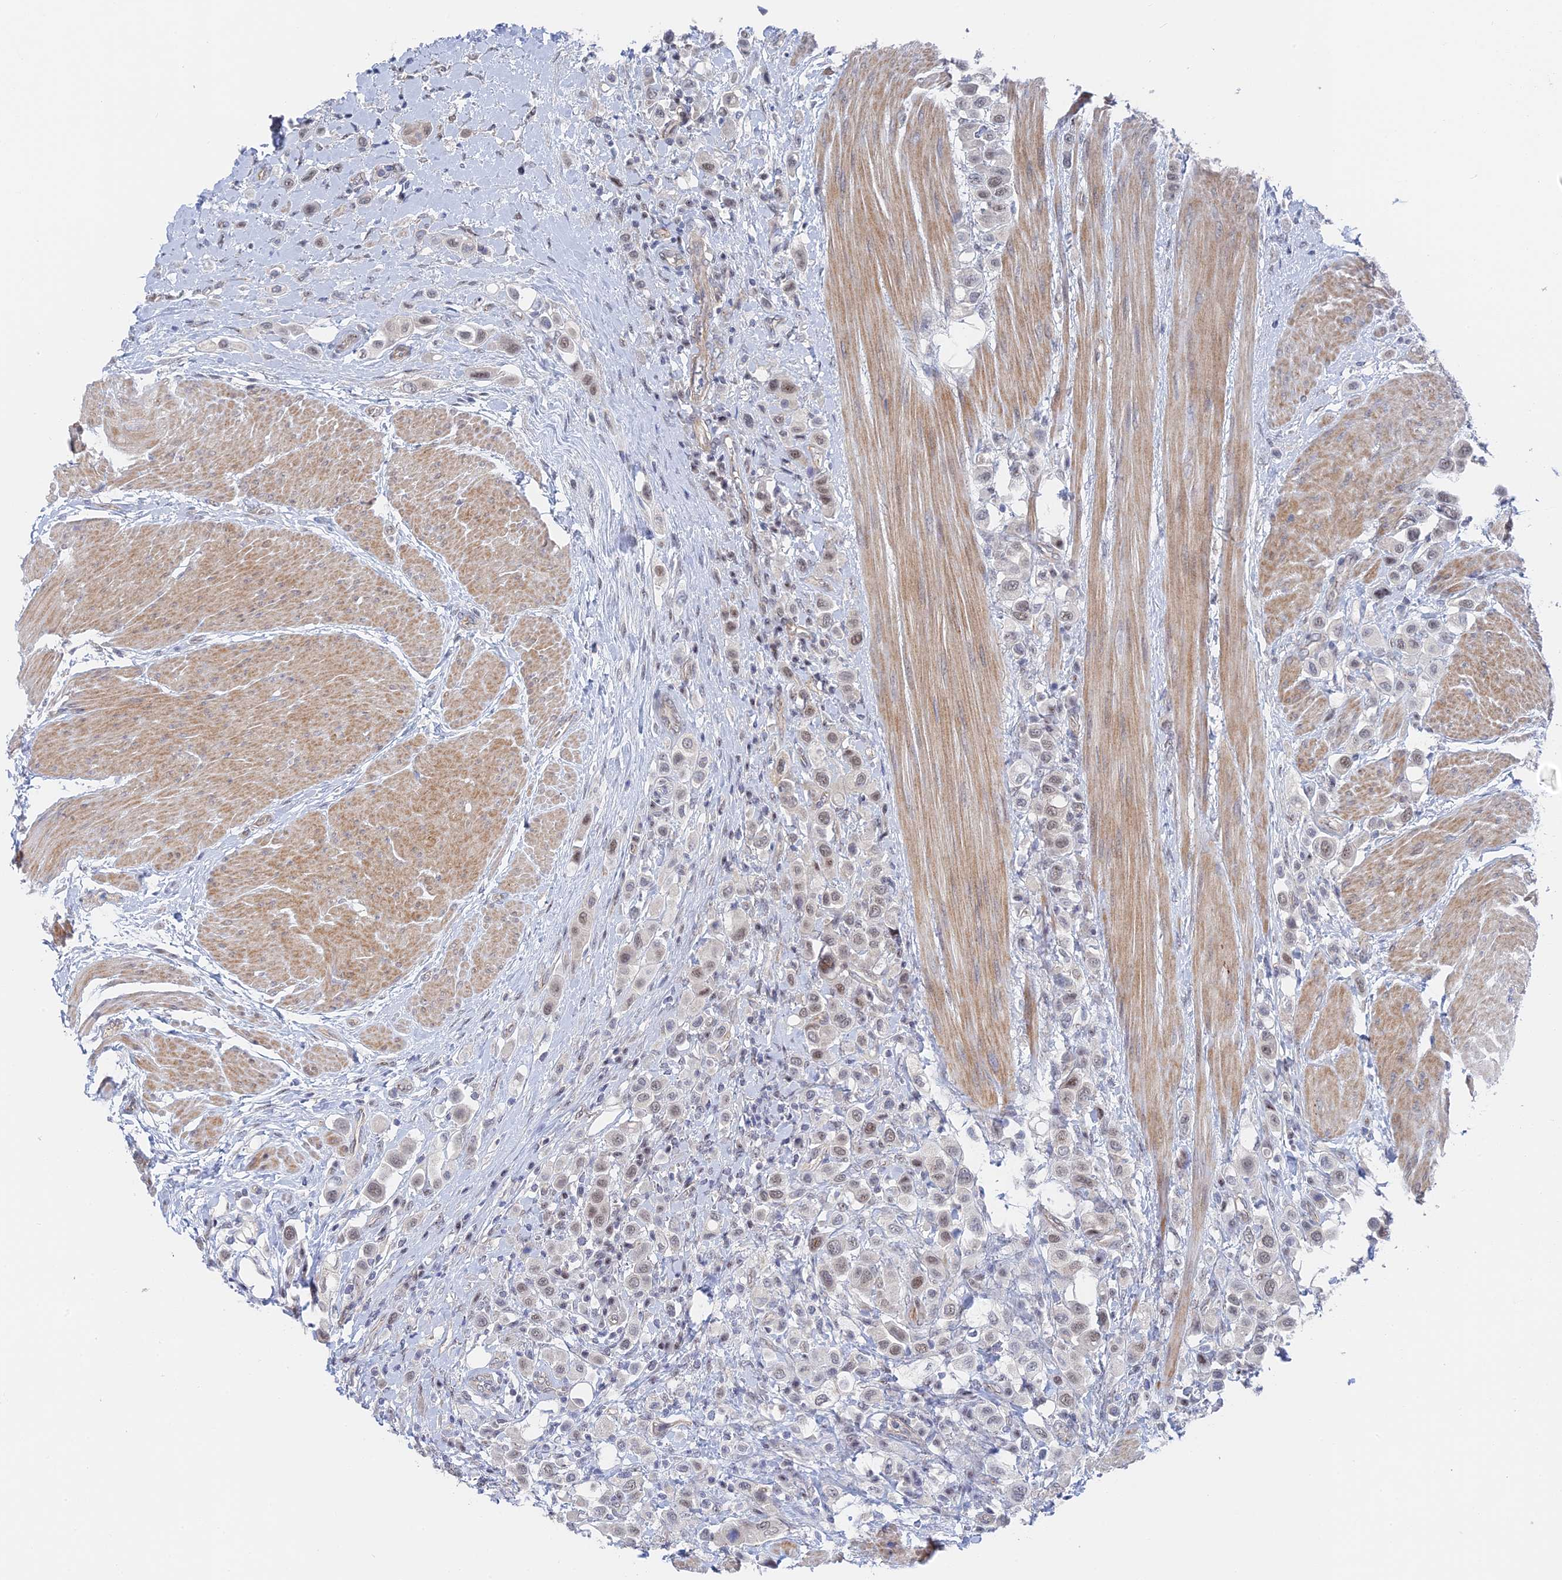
{"staining": {"intensity": "weak", "quantity": ">75%", "location": "nuclear"}, "tissue": "urothelial cancer", "cell_type": "Tumor cells", "image_type": "cancer", "snomed": [{"axis": "morphology", "description": "Urothelial carcinoma, High grade"}, {"axis": "topography", "description": "Urinary bladder"}], "caption": "Immunohistochemistry (IHC) of urothelial cancer displays low levels of weak nuclear positivity in approximately >75% of tumor cells.", "gene": "CFAP92", "patient": {"sex": "male", "age": 50}}